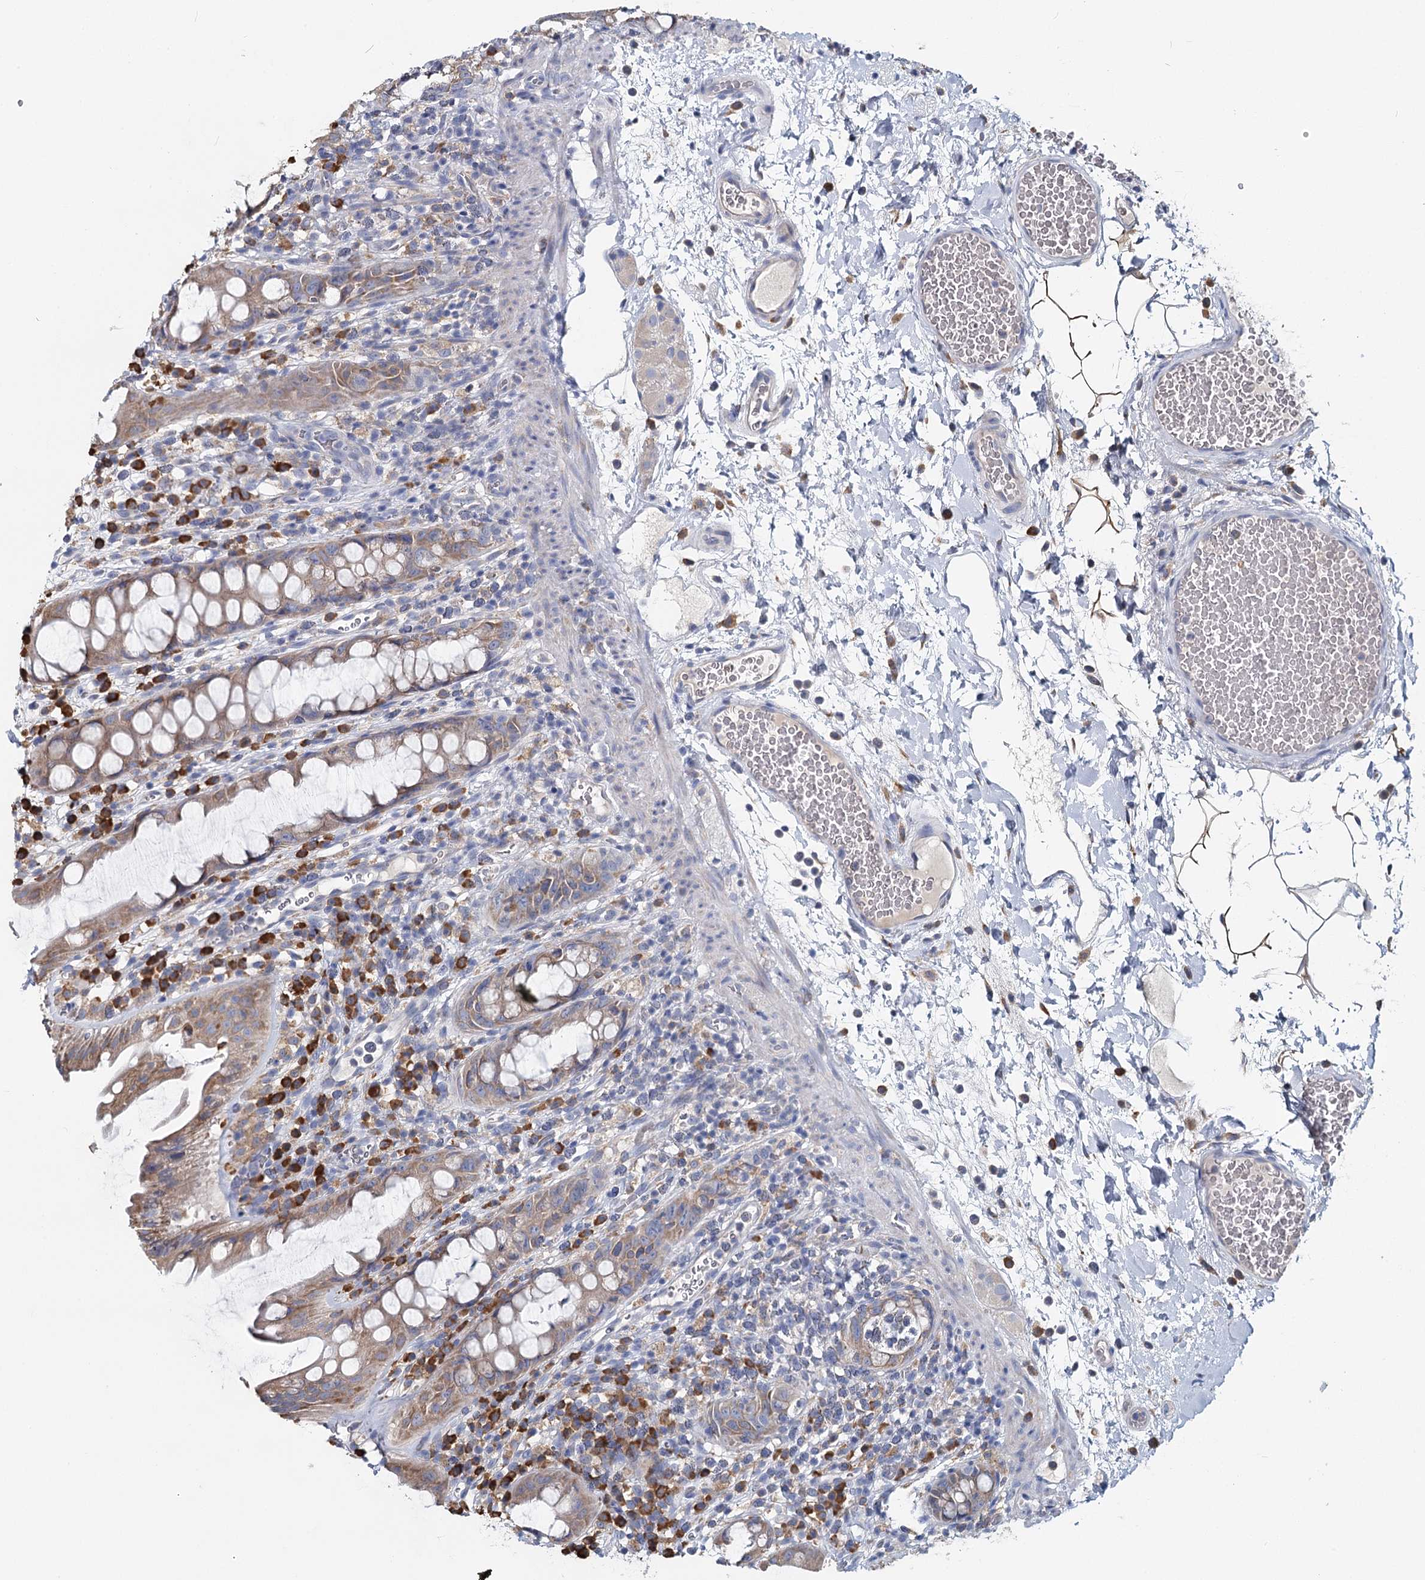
{"staining": {"intensity": "moderate", "quantity": "25%-75%", "location": "cytoplasmic/membranous"}, "tissue": "rectum", "cell_type": "Glandular cells", "image_type": "normal", "snomed": [{"axis": "morphology", "description": "Normal tissue, NOS"}, {"axis": "topography", "description": "Rectum"}], "caption": "An image of rectum stained for a protein reveals moderate cytoplasmic/membranous brown staining in glandular cells.", "gene": "ANKRD16", "patient": {"sex": "female", "age": 57}}